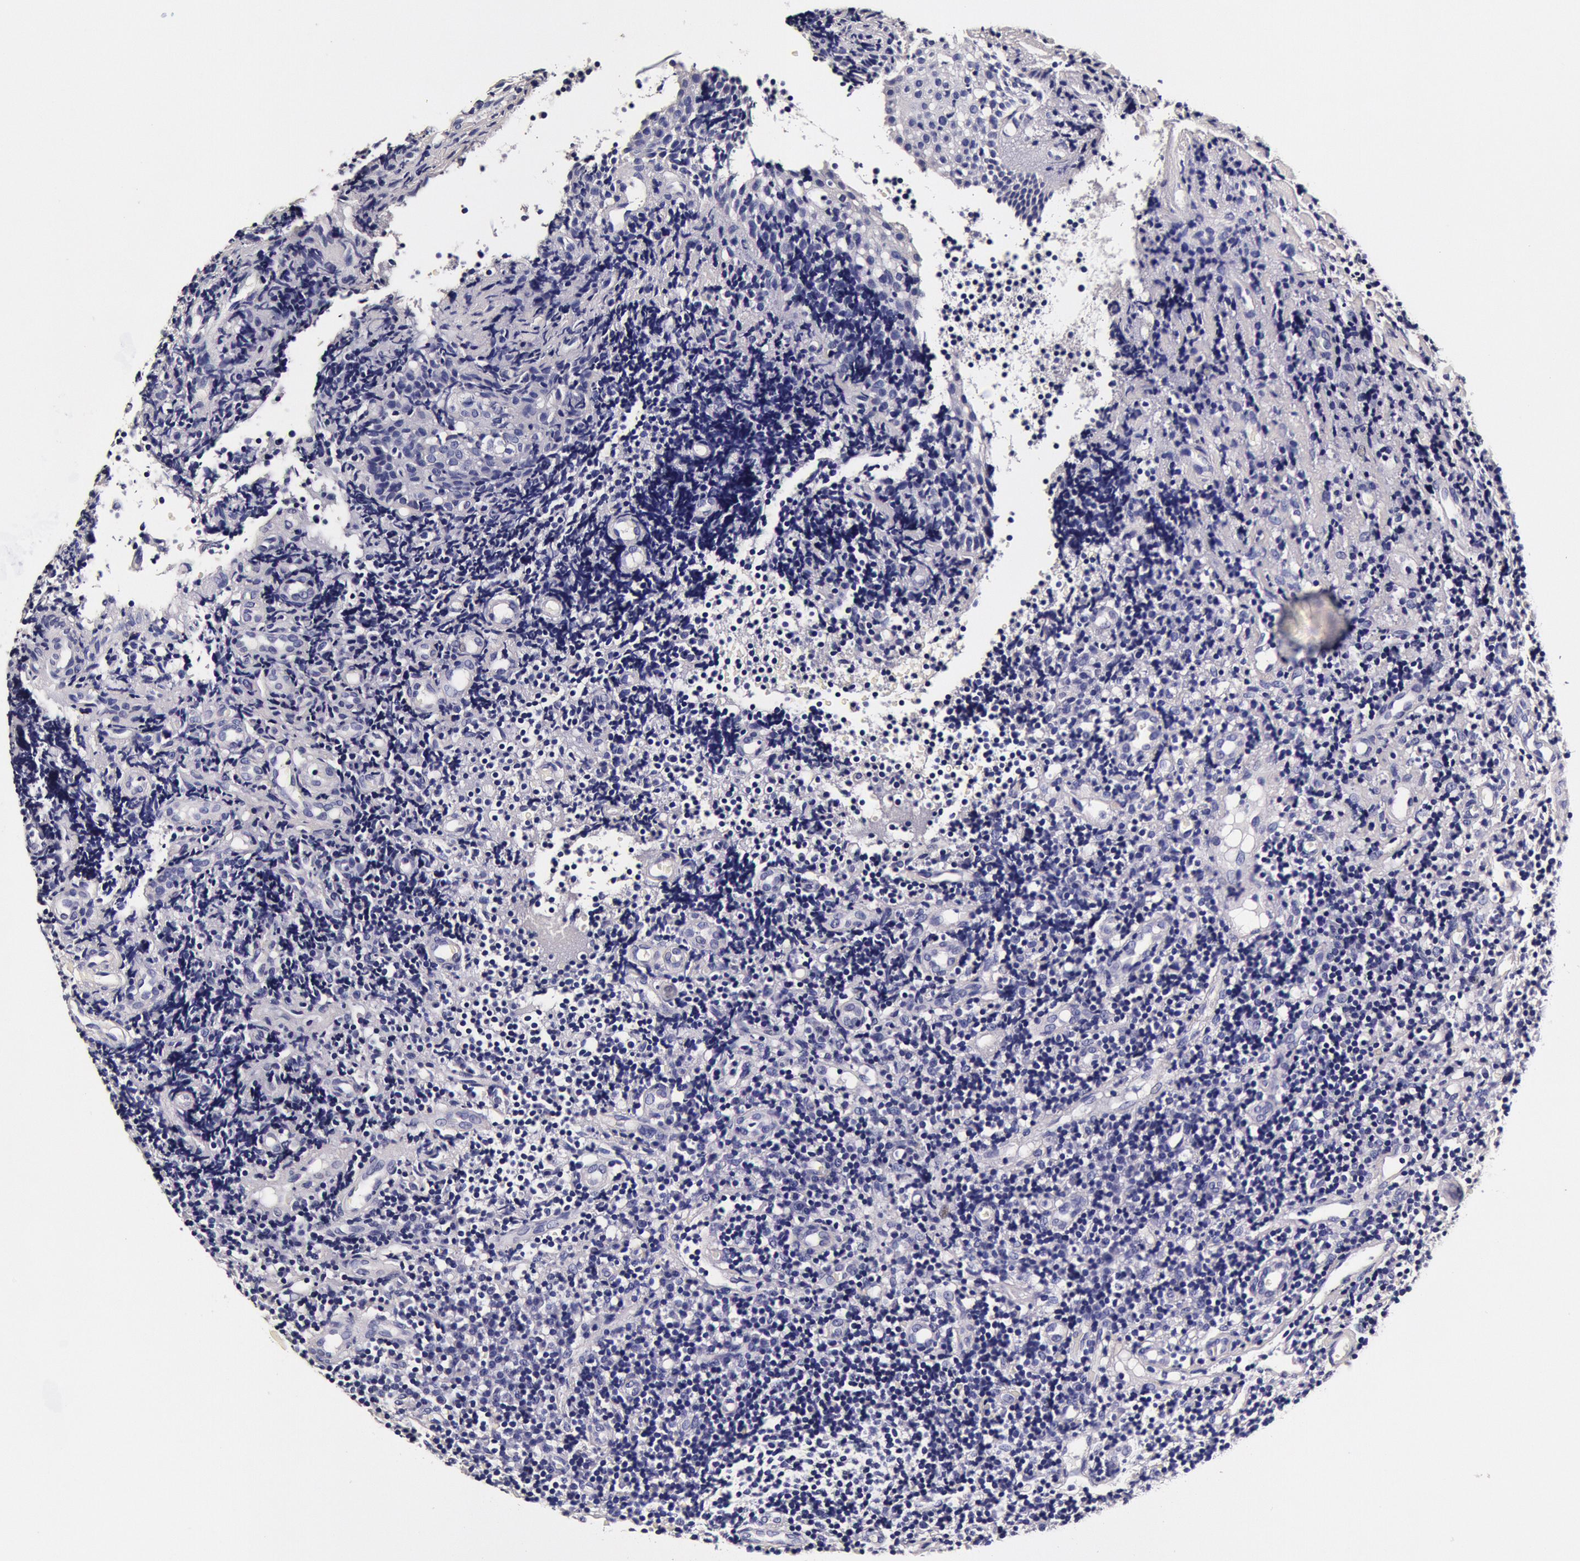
{"staining": {"intensity": "negative", "quantity": "none", "location": "none"}, "tissue": "tonsil", "cell_type": "Germinal center cells", "image_type": "normal", "snomed": [{"axis": "morphology", "description": "Normal tissue, NOS"}, {"axis": "topography", "description": "Tonsil"}], "caption": "Human tonsil stained for a protein using immunohistochemistry reveals no positivity in germinal center cells.", "gene": "CCDC22", "patient": {"sex": "female", "age": 58}}